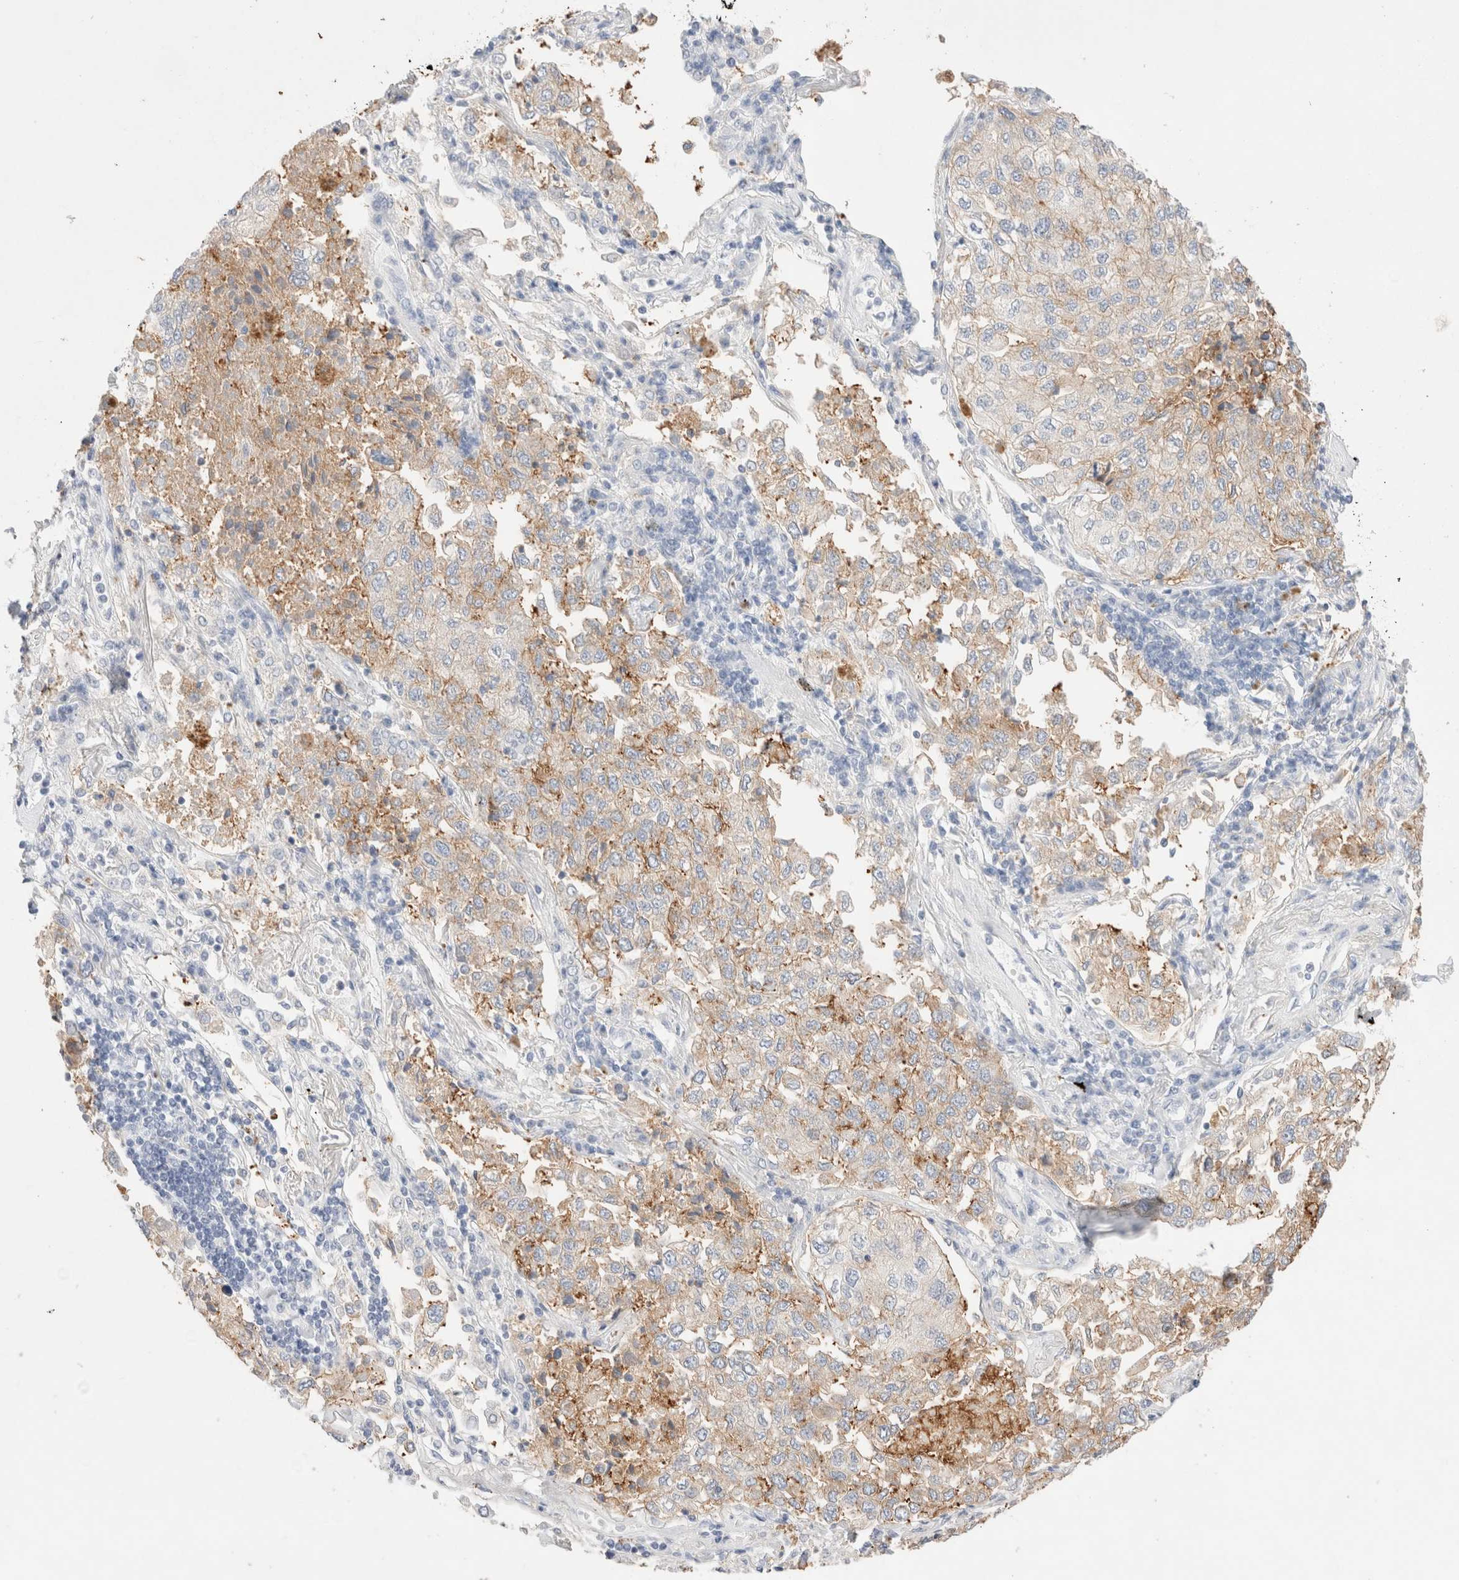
{"staining": {"intensity": "weak", "quantity": "25%-75%", "location": "cytoplasmic/membranous"}, "tissue": "lung cancer", "cell_type": "Tumor cells", "image_type": "cancer", "snomed": [{"axis": "morphology", "description": "Adenocarcinoma, NOS"}, {"axis": "topography", "description": "Lung"}], "caption": "Tumor cells show low levels of weak cytoplasmic/membranous expression in approximately 25%-75% of cells in lung cancer.", "gene": "EPCAM", "patient": {"sex": "male", "age": 63}}